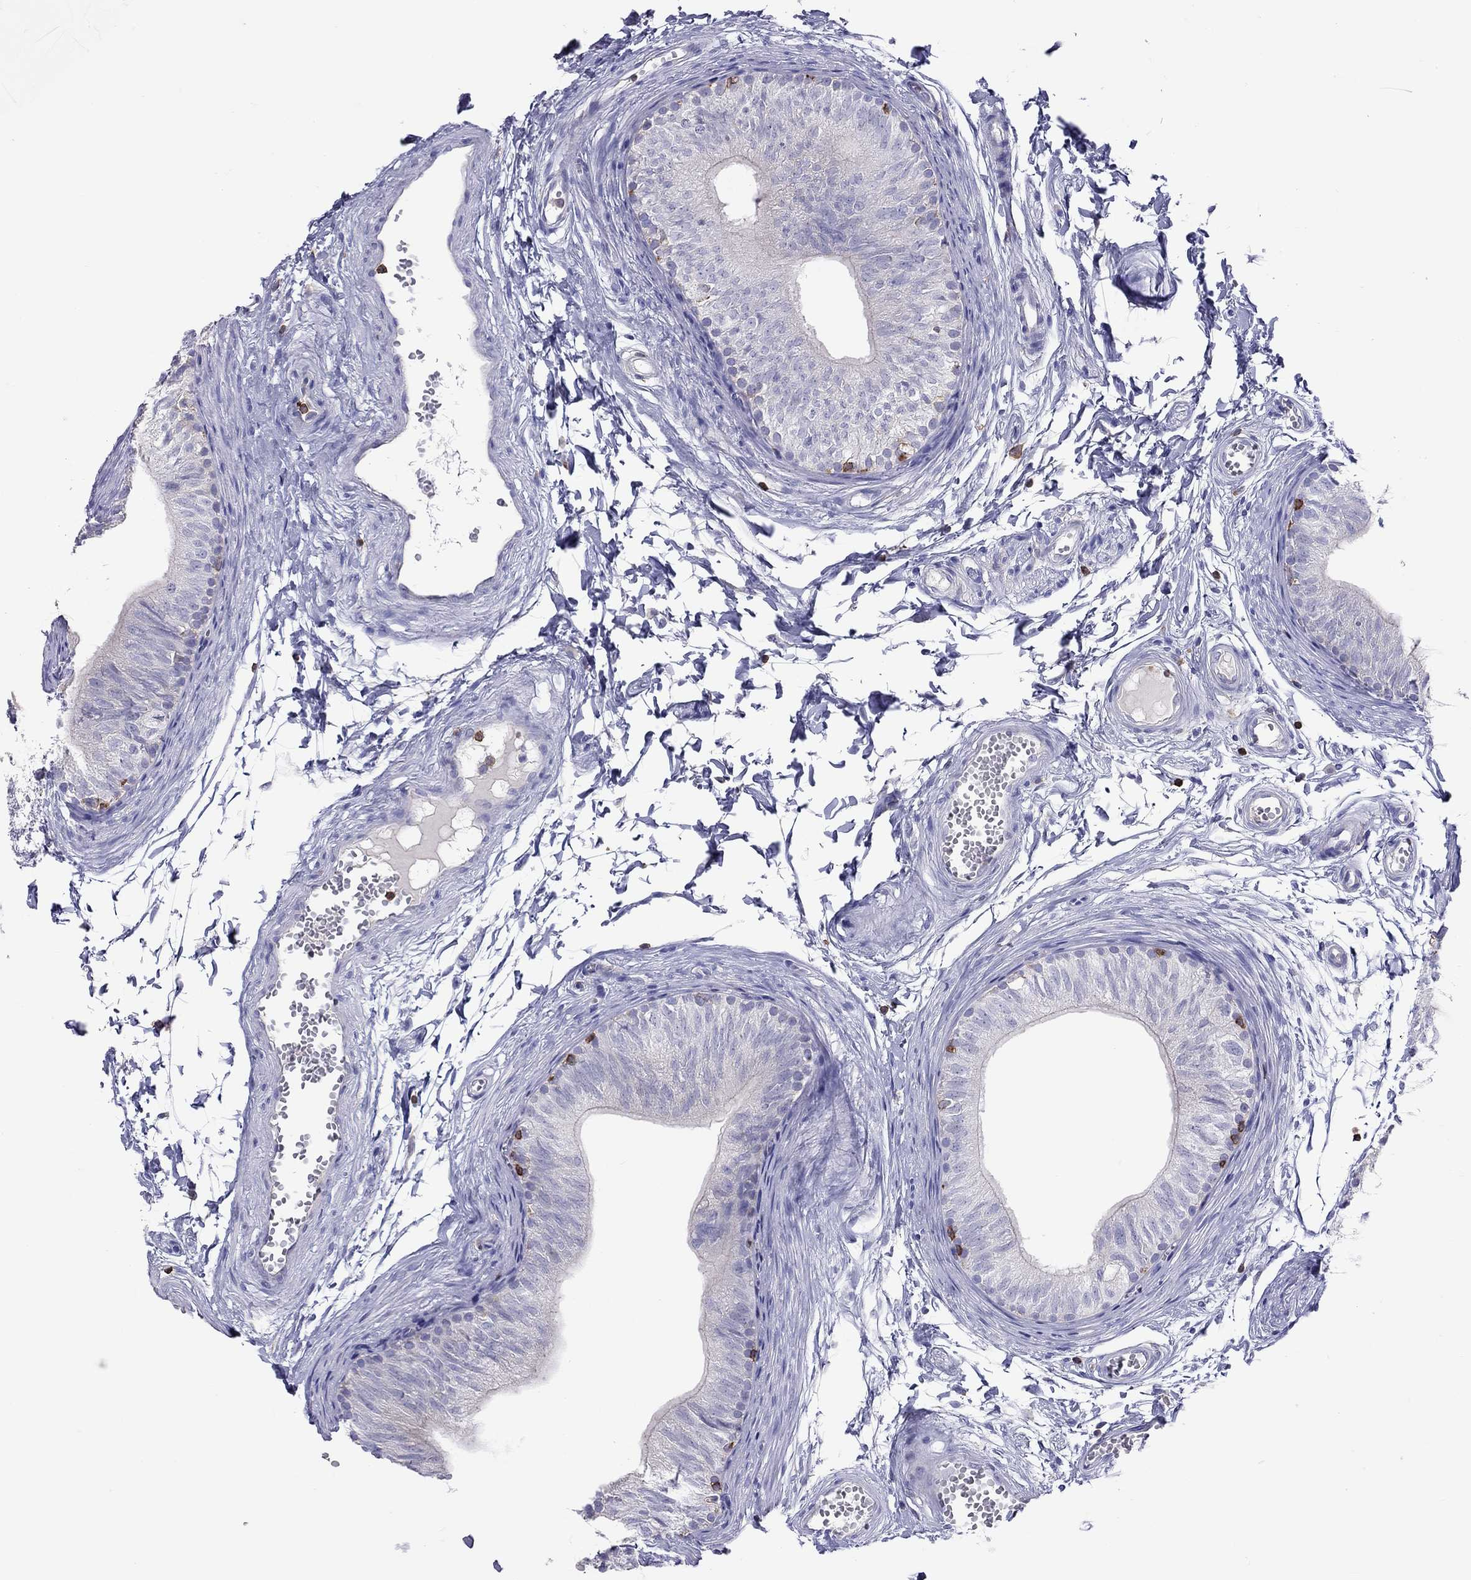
{"staining": {"intensity": "negative", "quantity": "none", "location": "none"}, "tissue": "epididymis", "cell_type": "Glandular cells", "image_type": "normal", "snomed": [{"axis": "morphology", "description": "Normal tissue, NOS"}, {"axis": "topography", "description": "Epididymis"}], "caption": "An IHC micrograph of unremarkable epididymis is shown. There is no staining in glandular cells of epididymis. (DAB immunohistochemistry (IHC) visualized using brightfield microscopy, high magnification).", "gene": "ENSG00000288637", "patient": {"sex": "male", "age": 22}}